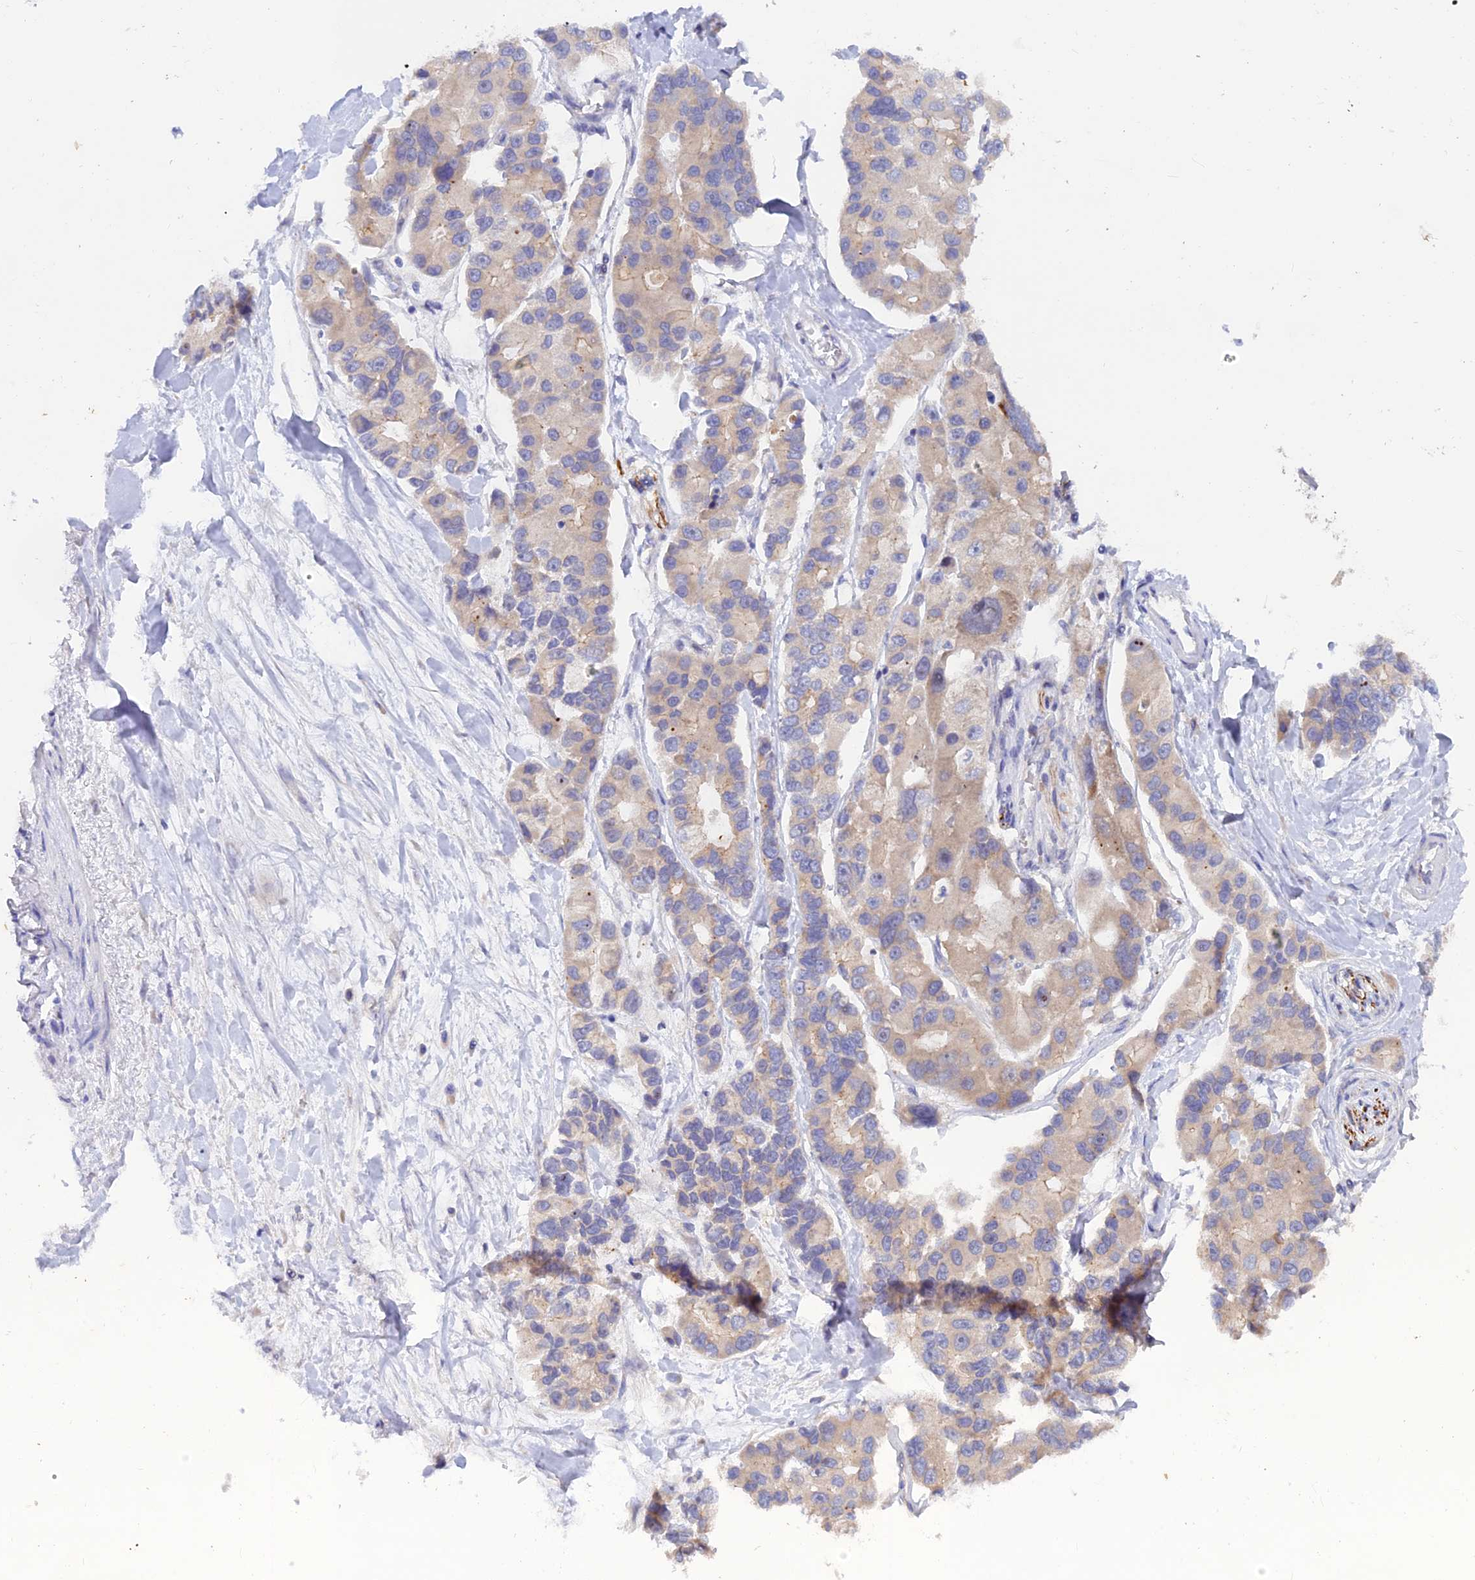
{"staining": {"intensity": "negative", "quantity": "none", "location": "none"}, "tissue": "lung cancer", "cell_type": "Tumor cells", "image_type": "cancer", "snomed": [{"axis": "morphology", "description": "Adenocarcinoma, NOS"}, {"axis": "topography", "description": "Lung"}], "caption": "This is a histopathology image of IHC staining of adenocarcinoma (lung), which shows no staining in tumor cells.", "gene": "TENT4B", "patient": {"sex": "female", "age": 54}}